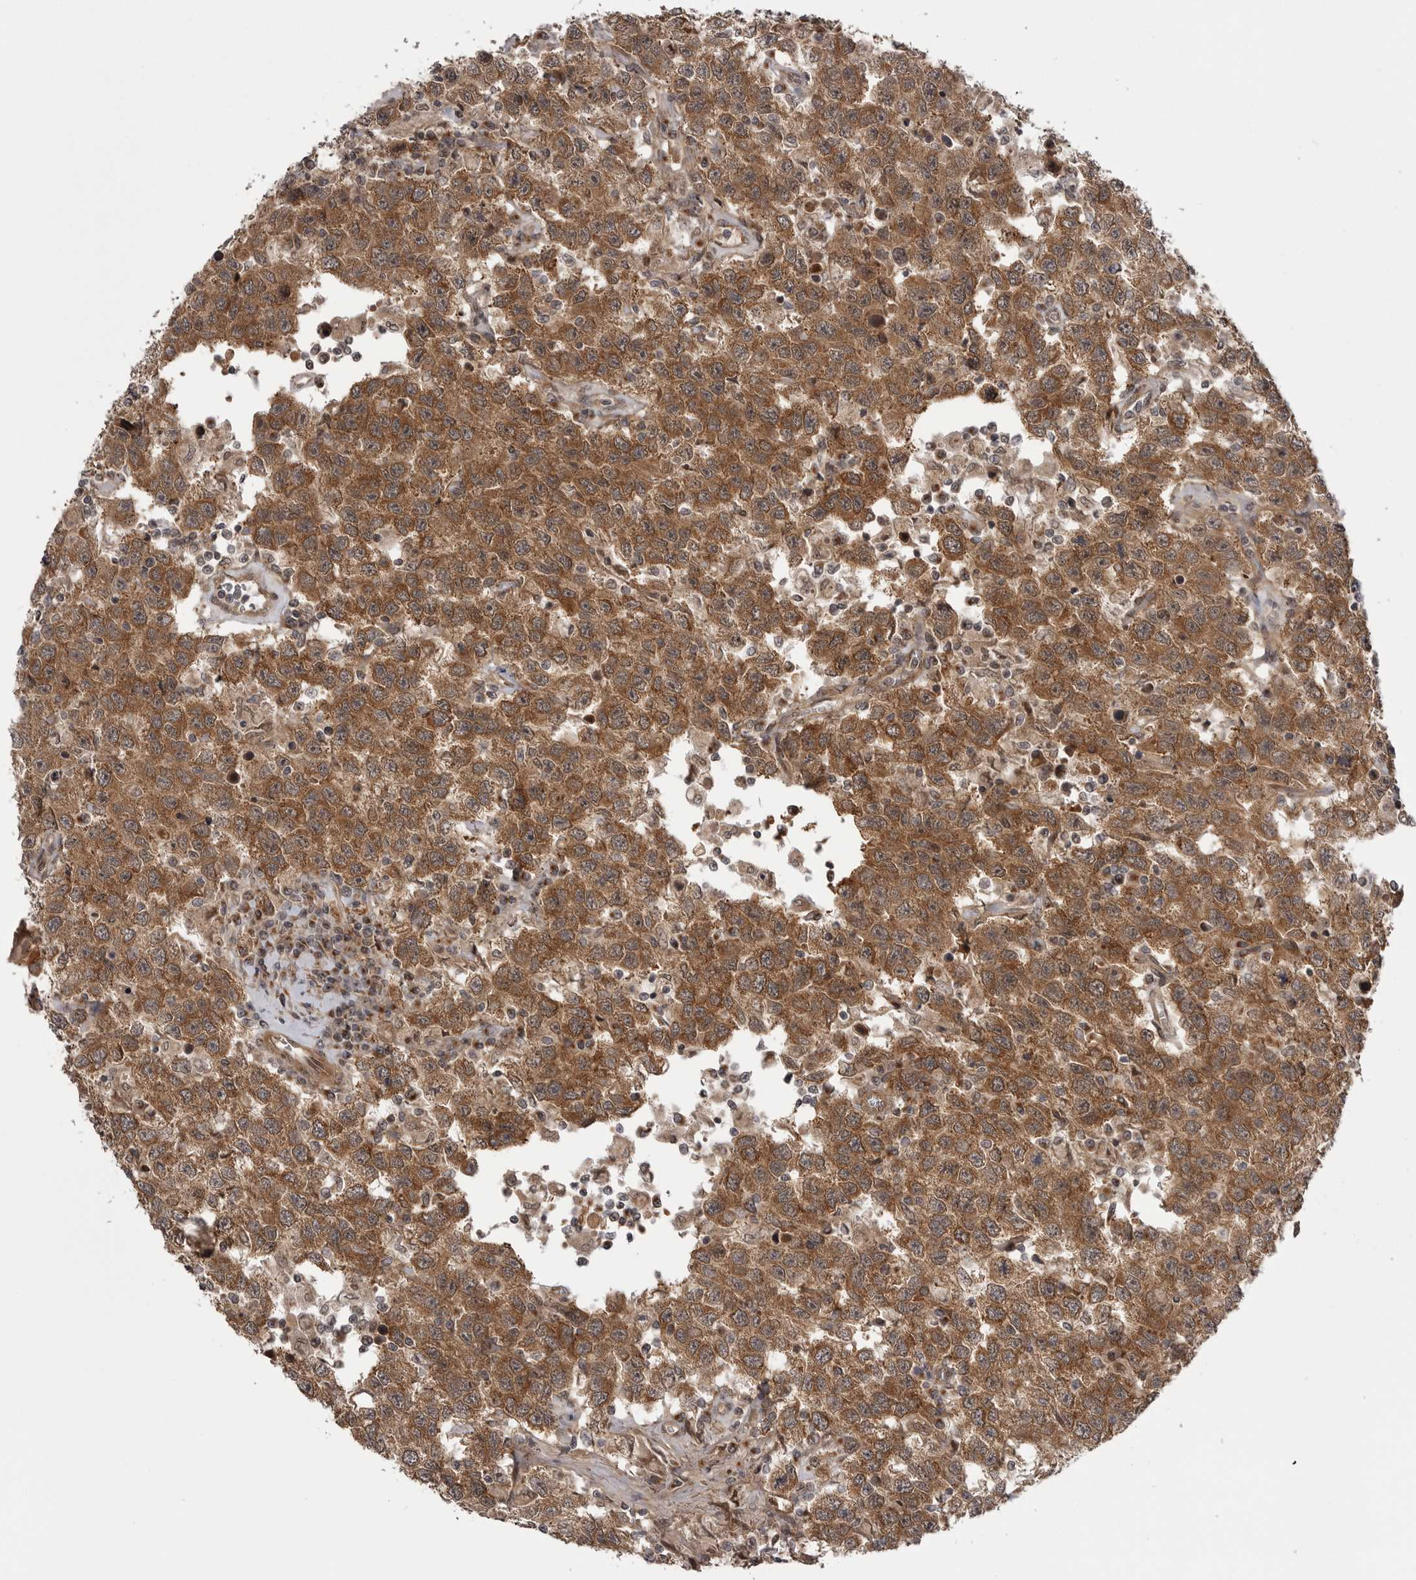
{"staining": {"intensity": "moderate", "quantity": ">75%", "location": "cytoplasmic/membranous"}, "tissue": "testis cancer", "cell_type": "Tumor cells", "image_type": "cancer", "snomed": [{"axis": "morphology", "description": "Seminoma, NOS"}, {"axis": "topography", "description": "Testis"}], "caption": "Immunohistochemistry (IHC) of seminoma (testis) reveals medium levels of moderate cytoplasmic/membranous expression in approximately >75% of tumor cells.", "gene": "PDCL", "patient": {"sex": "male", "age": 41}}